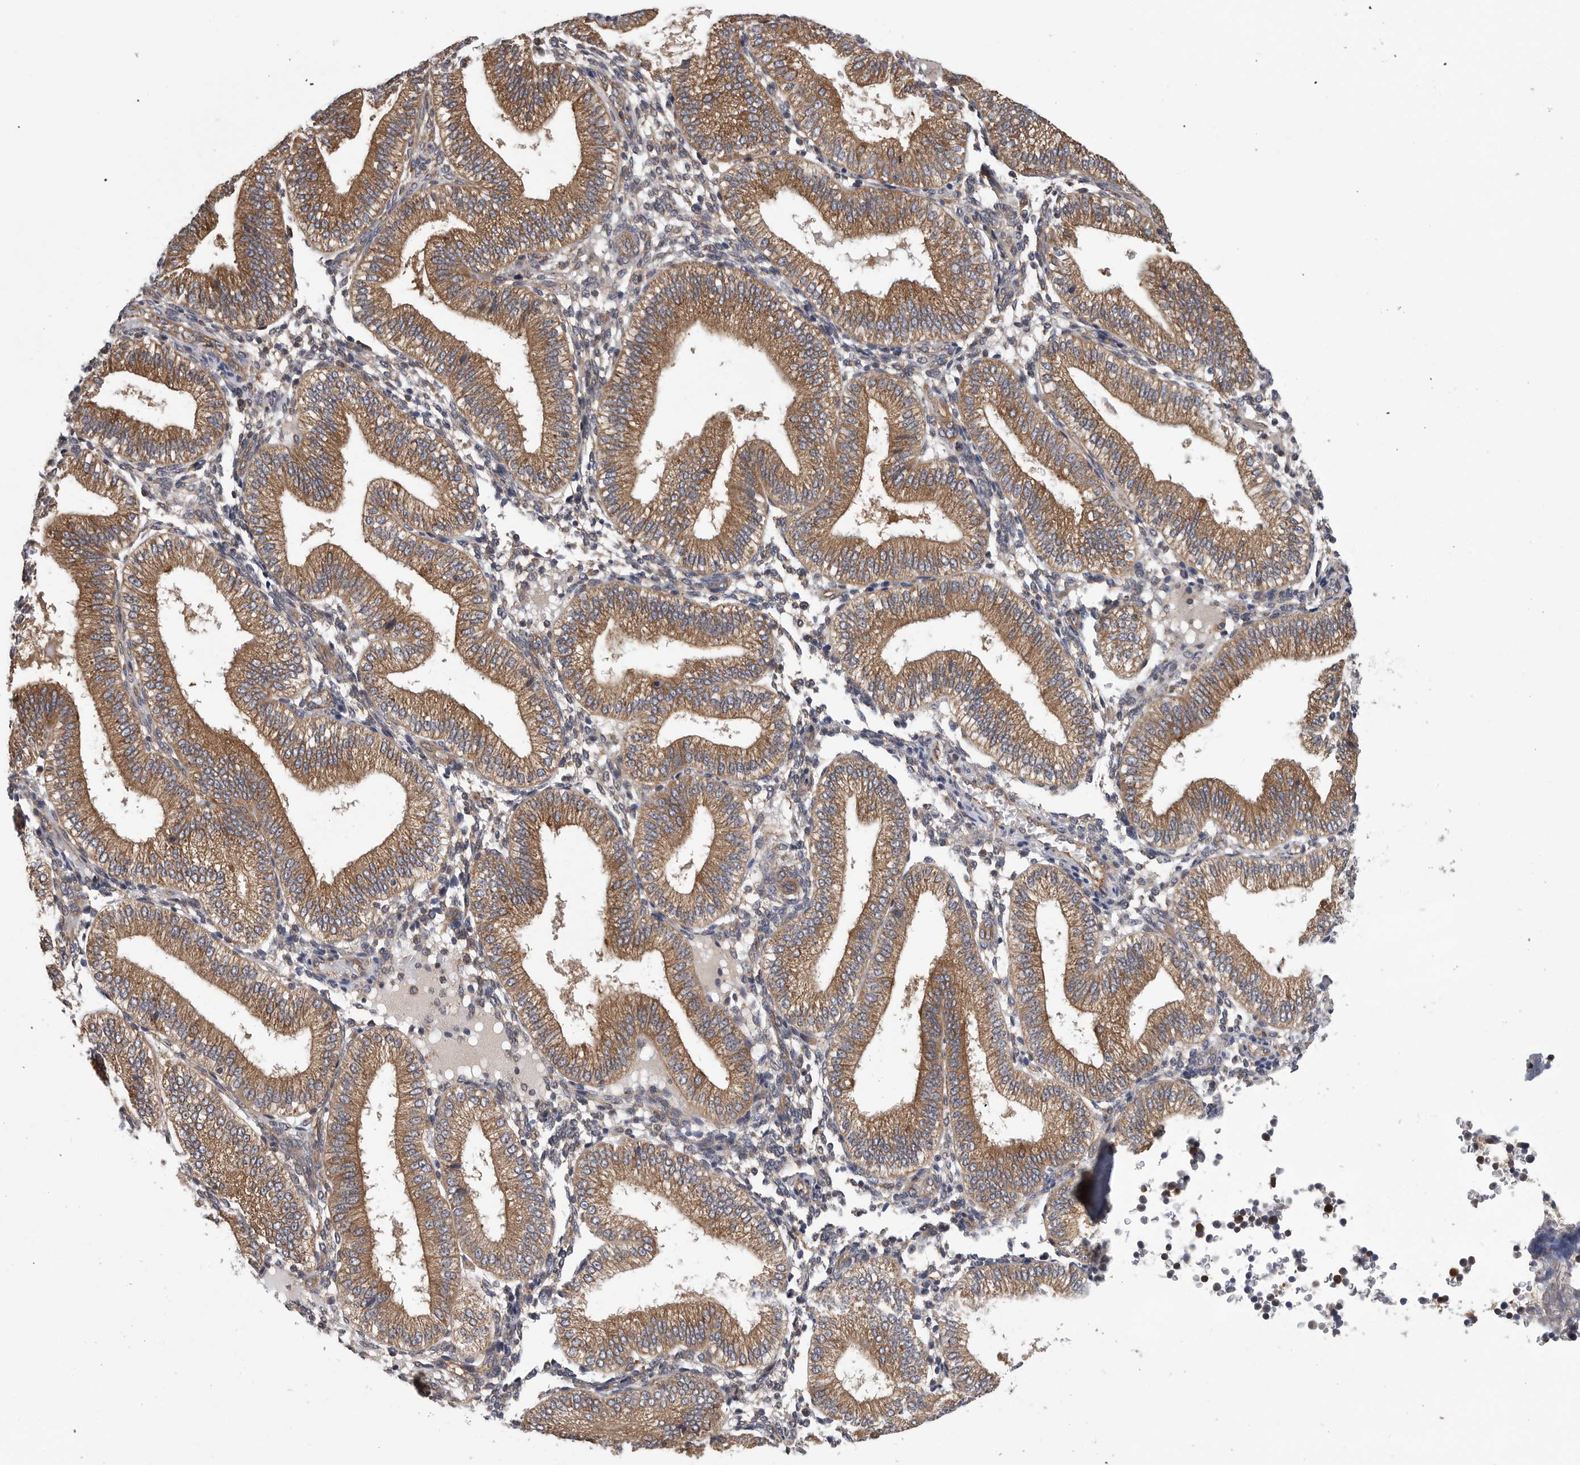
{"staining": {"intensity": "weak", "quantity": "<25%", "location": "cytoplasmic/membranous"}, "tissue": "endometrium", "cell_type": "Cells in endometrial stroma", "image_type": "normal", "snomed": [{"axis": "morphology", "description": "Normal tissue, NOS"}, {"axis": "topography", "description": "Endometrium"}], "caption": "DAB (3,3'-diaminobenzidine) immunohistochemical staining of unremarkable endometrium shows no significant staining in cells in endometrial stroma.", "gene": "OXR1", "patient": {"sex": "female", "age": 39}}